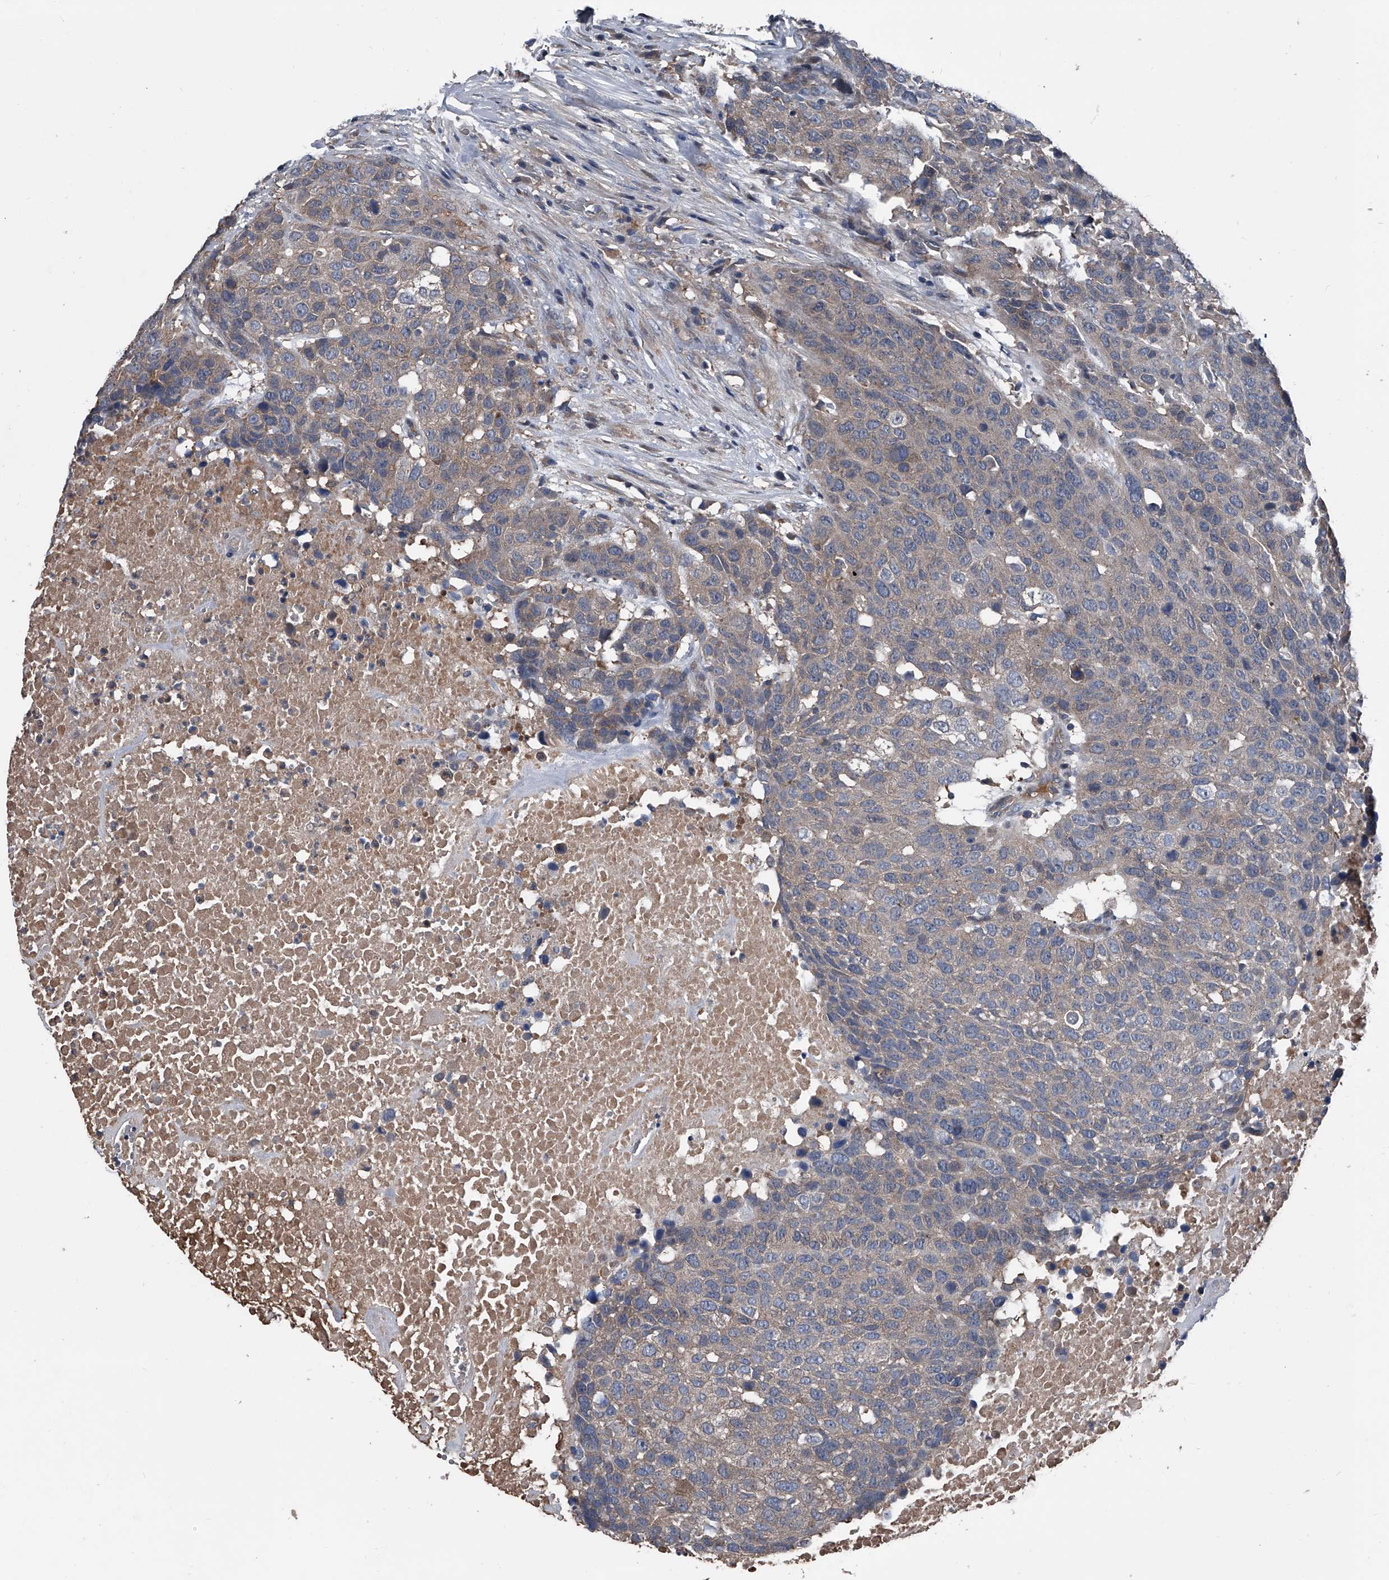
{"staining": {"intensity": "weak", "quantity": "<25%", "location": "cytoplasmic/membranous"}, "tissue": "head and neck cancer", "cell_type": "Tumor cells", "image_type": "cancer", "snomed": [{"axis": "morphology", "description": "Squamous cell carcinoma, NOS"}, {"axis": "topography", "description": "Head-Neck"}], "caption": "Immunohistochemistry (IHC) of human squamous cell carcinoma (head and neck) exhibits no expression in tumor cells.", "gene": "KIF13A", "patient": {"sex": "male", "age": 66}}